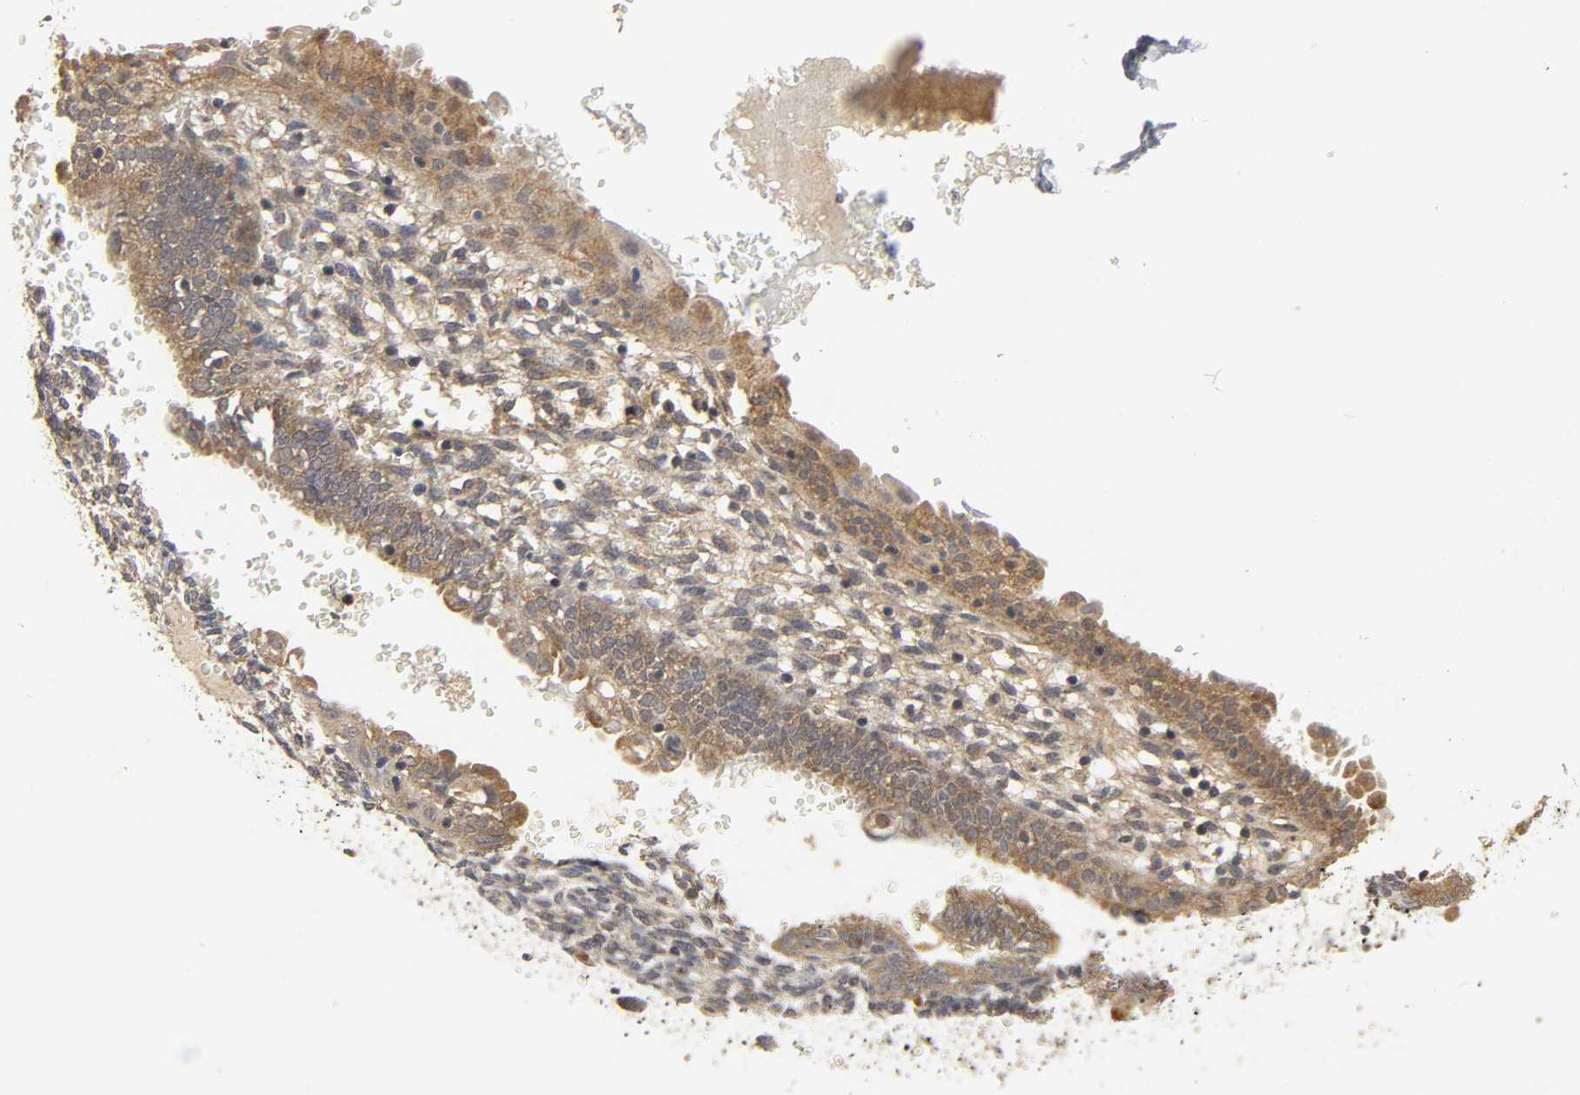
{"staining": {"intensity": "weak", "quantity": ">75%", "location": "cytoplasmic/membranous"}, "tissue": "endometrium", "cell_type": "Cells in endometrial stroma", "image_type": "normal", "snomed": [{"axis": "morphology", "description": "Normal tissue, NOS"}, {"axis": "topography", "description": "Endometrium"}], "caption": "A histopathology image of human endometrium stained for a protein exhibits weak cytoplasmic/membranous brown staining in cells in endometrial stroma.", "gene": "TRAF6", "patient": {"sex": "female", "age": 61}}